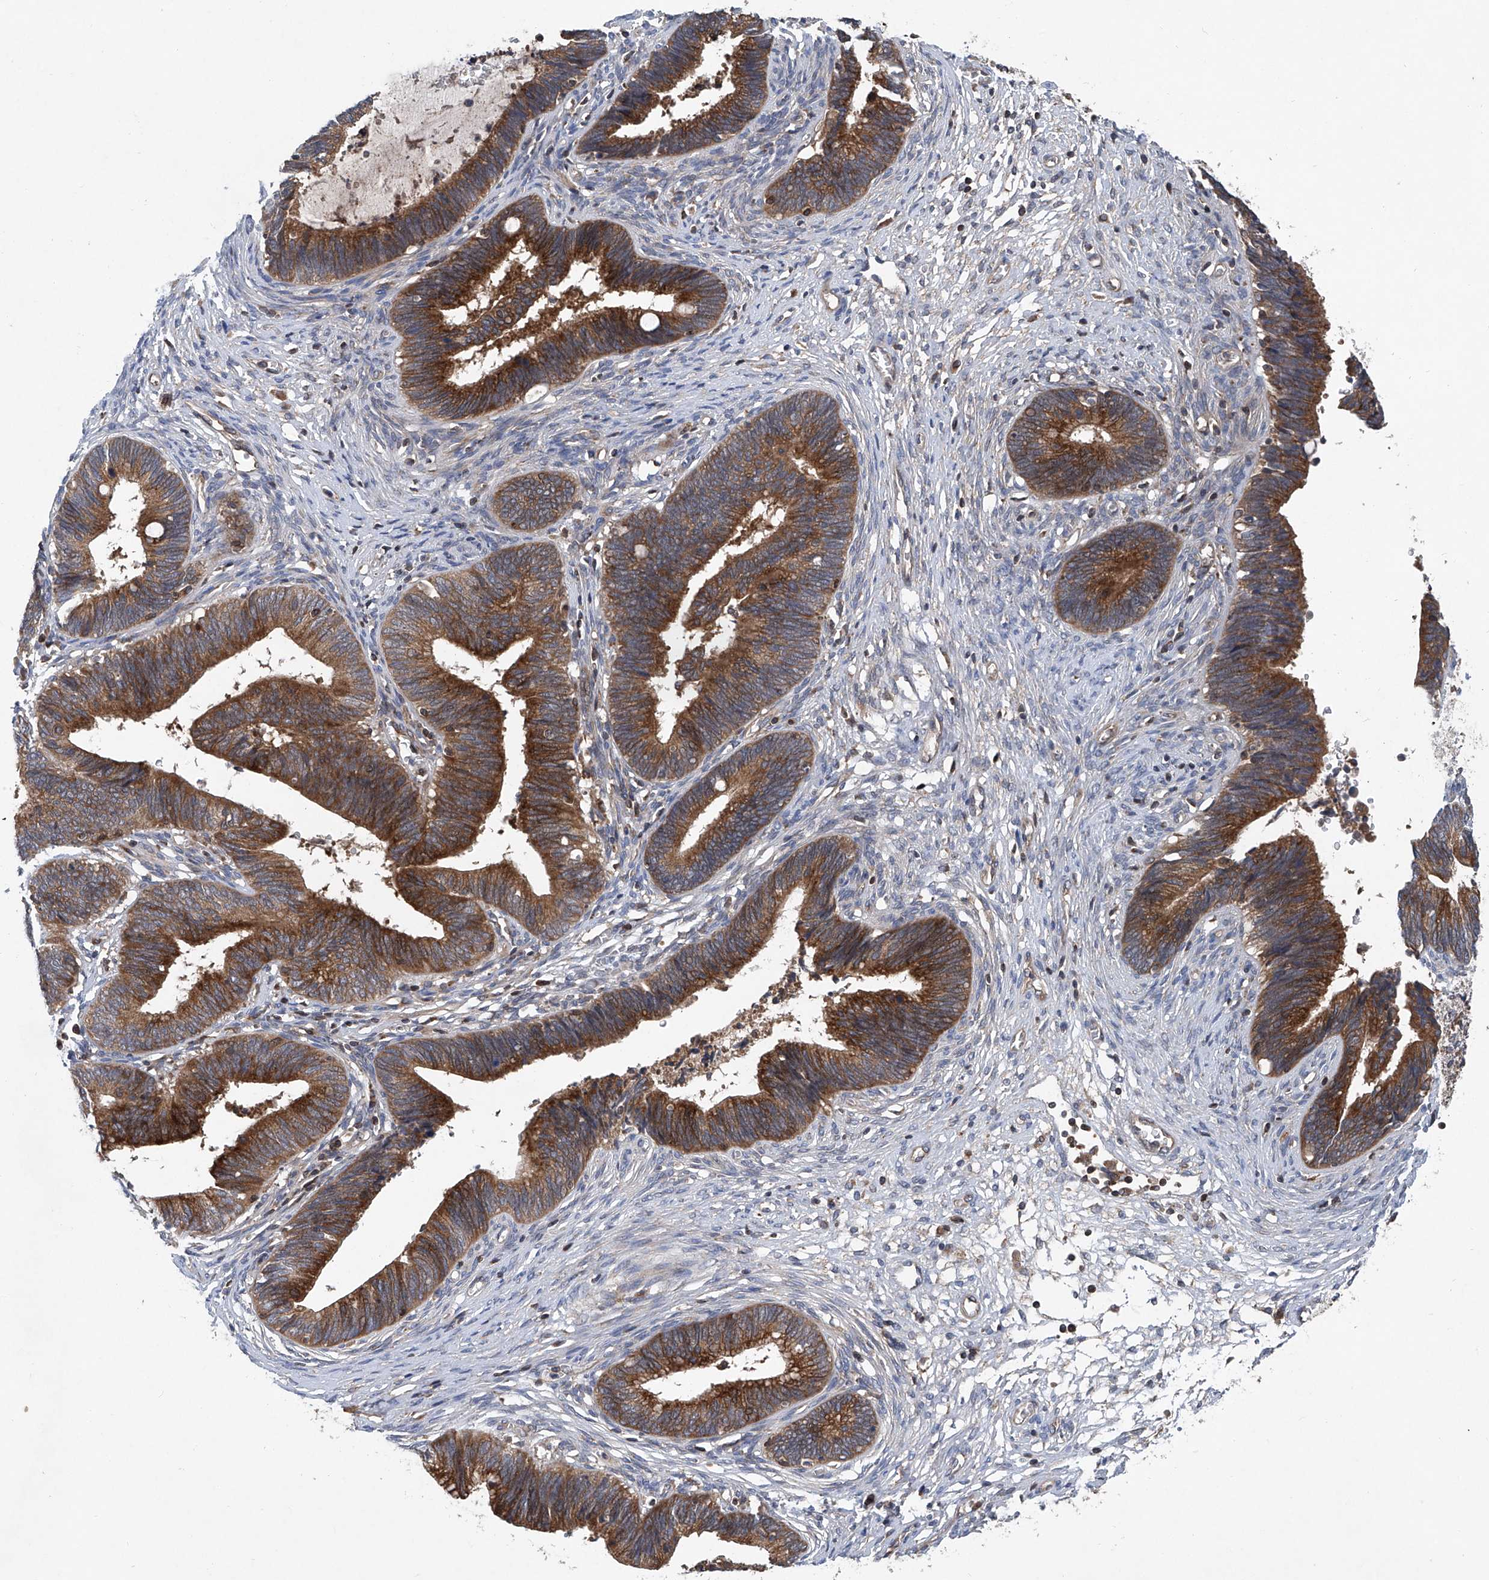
{"staining": {"intensity": "strong", "quantity": ">75%", "location": "cytoplasmic/membranous"}, "tissue": "cervical cancer", "cell_type": "Tumor cells", "image_type": "cancer", "snomed": [{"axis": "morphology", "description": "Adenocarcinoma, NOS"}, {"axis": "topography", "description": "Cervix"}], "caption": "DAB (3,3'-diaminobenzidine) immunohistochemical staining of adenocarcinoma (cervical) demonstrates strong cytoplasmic/membranous protein positivity in about >75% of tumor cells.", "gene": "TRIM38", "patient": {"sex": "female", "age": 44}}